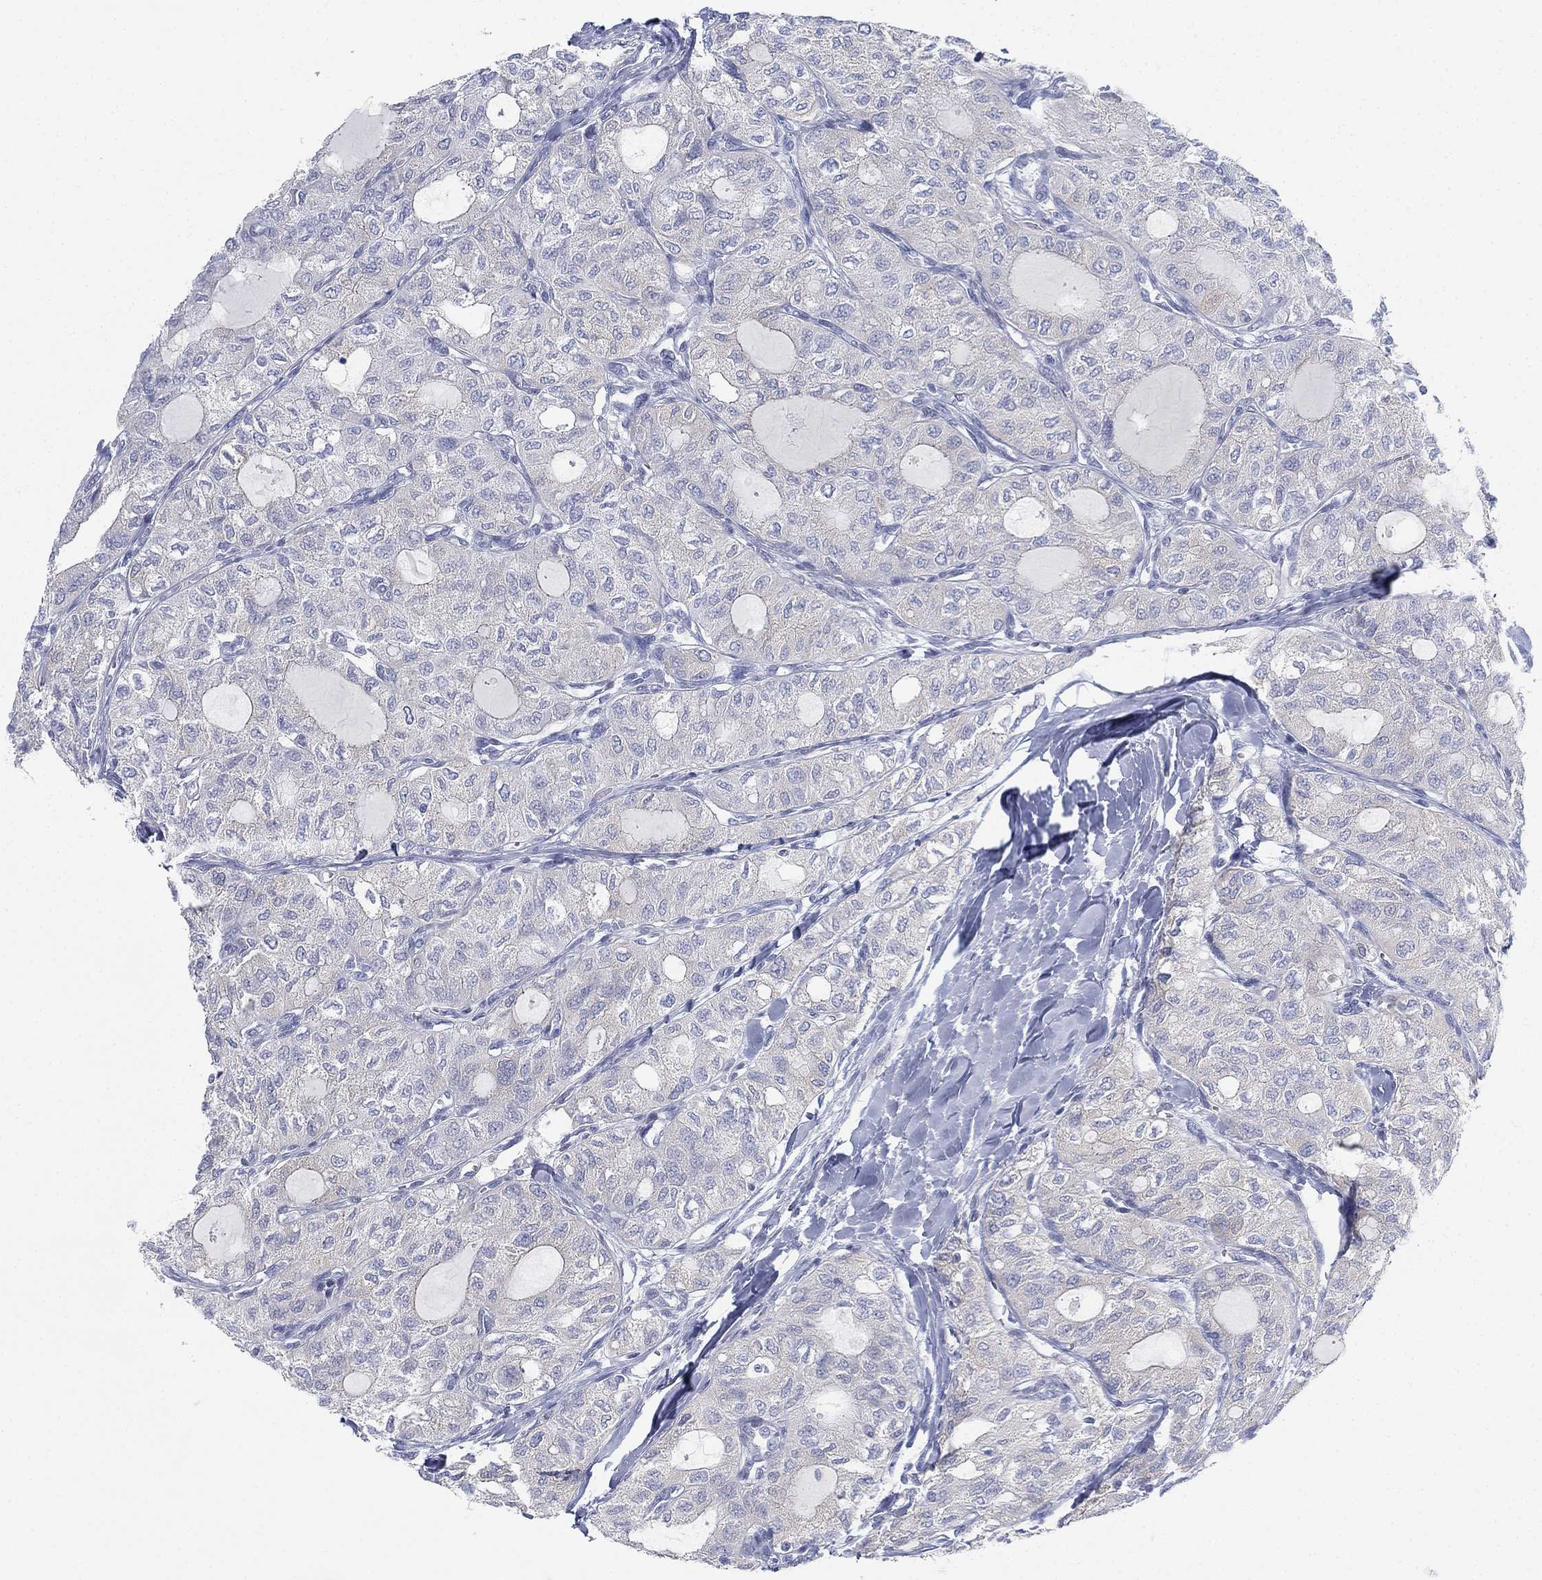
{"staining": {"intensity": "negative", "quantity": "none", "location": "none"}, "tissue": "thyroid cancer", "cell_type": "Tumor cells", "image_type": "cancer", "snomed": [{"axis": "morphology", "description": "Follicular adenoma carcinoma, NOS"}, {"axis": "topography", "description": "Thyroid gland"}], "caption": "Tumor cells show no significant protein staining in thyroid cancer (follicular adenoma carcinoma). (Stains: DAB immunohistochemistry with hematoxylin counter stain, Microscopy: brightfield microscopy at high magnification).", "gene": "GCNA", "patient": {"sex": "male", "age": 75}}